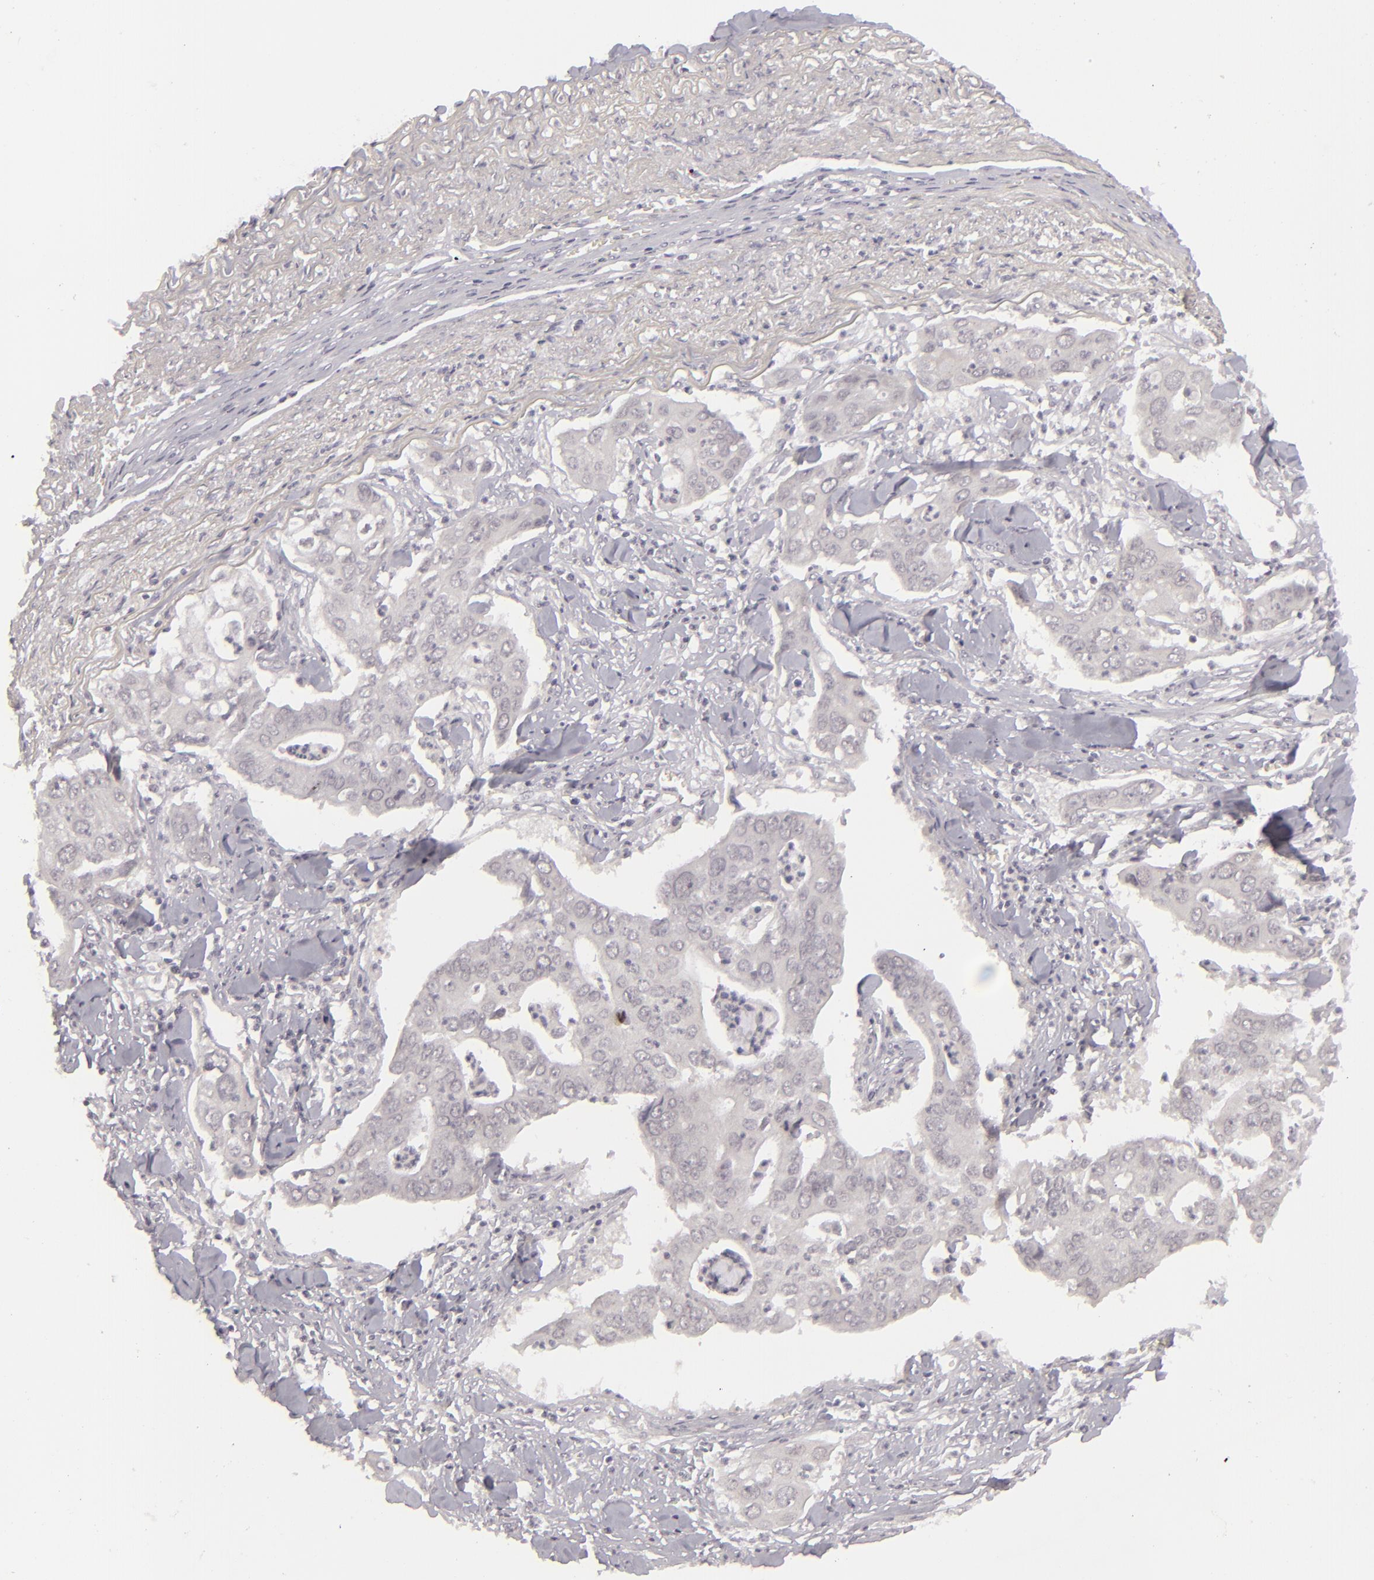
{"staining": {"intensity": "negative", "quantity": "none", "location": "none"}, "tissue": "lung cancer", "cell_type": "Tumor cells", "image_type": "cancer", "snomed": [{"axis": "morphology", "description": "Adenocarcinoma, NOS"}, {"axis": "topography", "description": "Lung"}], "caption": "High magnification brightfield microscopy of lung adenocarcinoma stained with DAB (3,3'-diaminobenzidine) (brown) and counterstained with hematoxylin (blue): tumor cells show no significant expression.", "gene": "DLG3", "patient": {"sex": "male", "age": 48}}